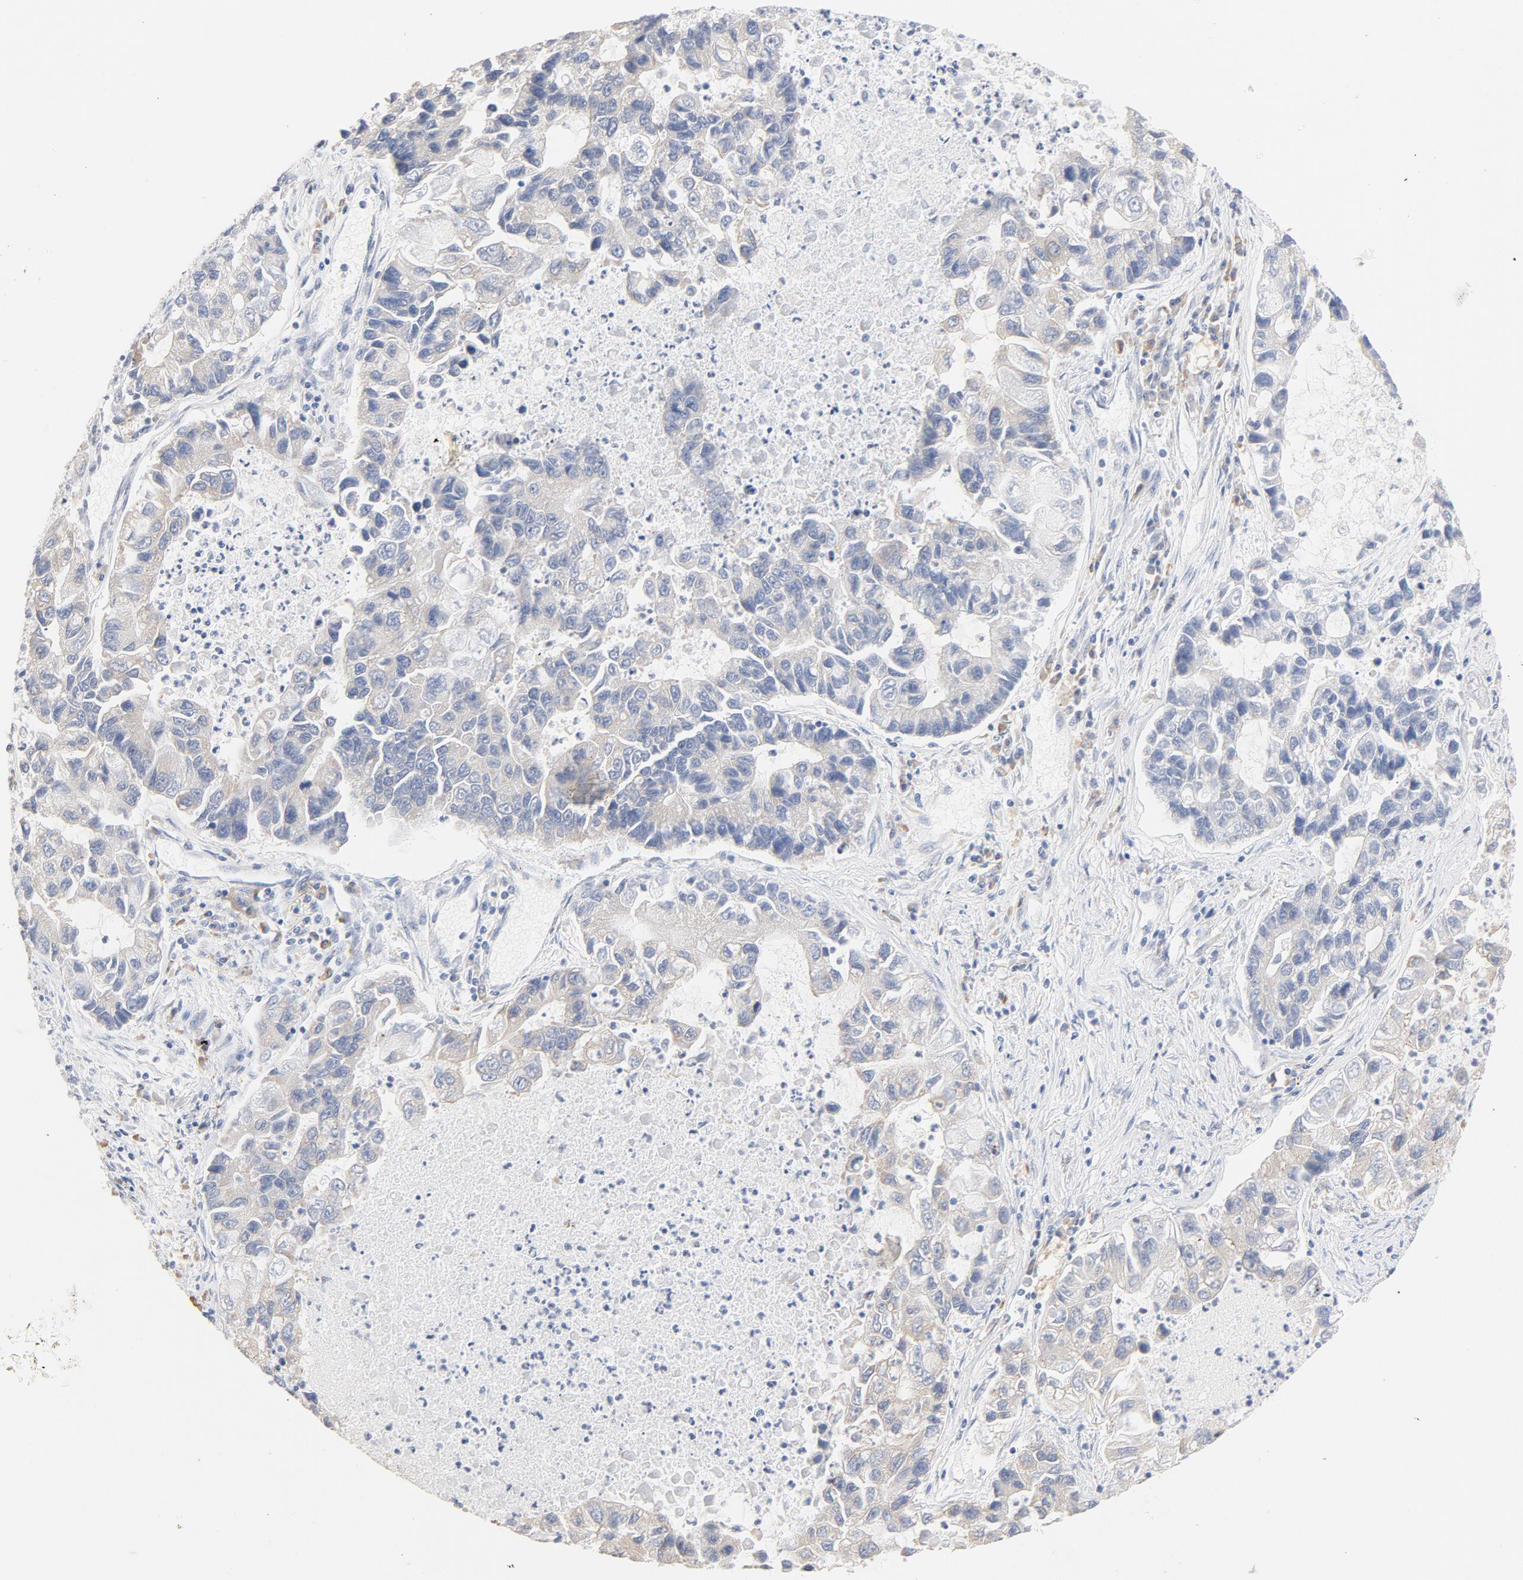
{"staining": {"intensity": "weak", "quantity": "<25%", "location": "cytoplasmic/membranous"}, "tissue": "lung cancer", "cell_type": "Tumor cells", "image_type": "cancer", "snomed": [{"axis": "morphology", "description": "Adenocarcinoma, NOS"}, {"axis": "topography", "description": "Lung"}], "caption": "Tumor cells are negative for brown protein staining in lung cancer (adenocarcinoma).", "gene": "TLR4", "patient": {"sex": "female", "age": 51}}